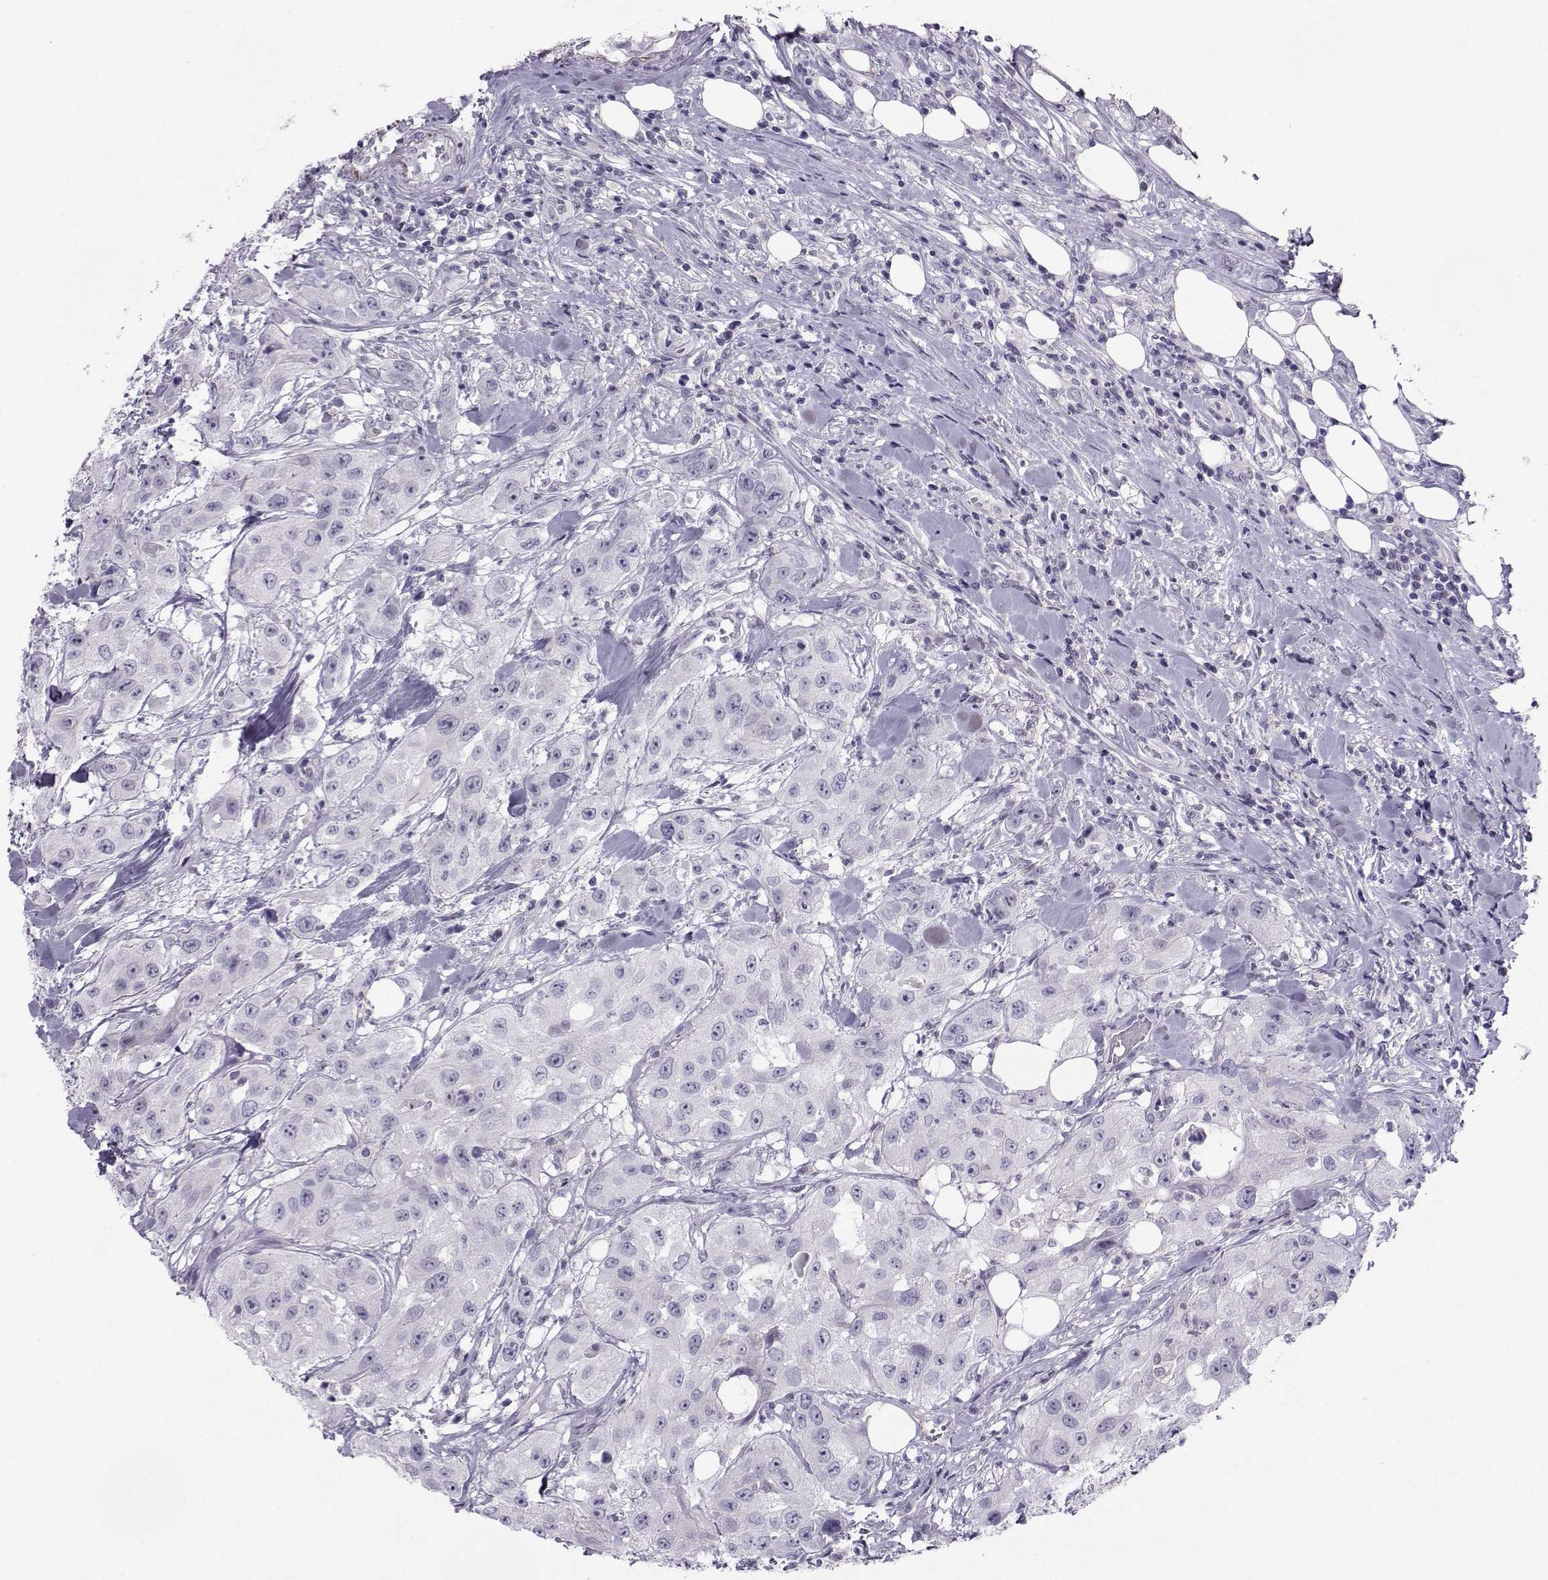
{"staining": {"intensity": "negative", "quantity": "none", "location": "none"}, "tissue": "urothelial cancer", "cell_type": "Tumor cells", "image_type": "cancer", "snomed": [{"axis": "morphology", "description": "Urothelial carcinoma, High grade"}, {"axis": "topography", "description": "Urinary bladder"}], "caption": "The micrograph demonstrates no staining of tumor cells in urothelial carcinoma (high-grade).", "gene": "PGK1", "patient": {"sex": "male", "age": 79}}